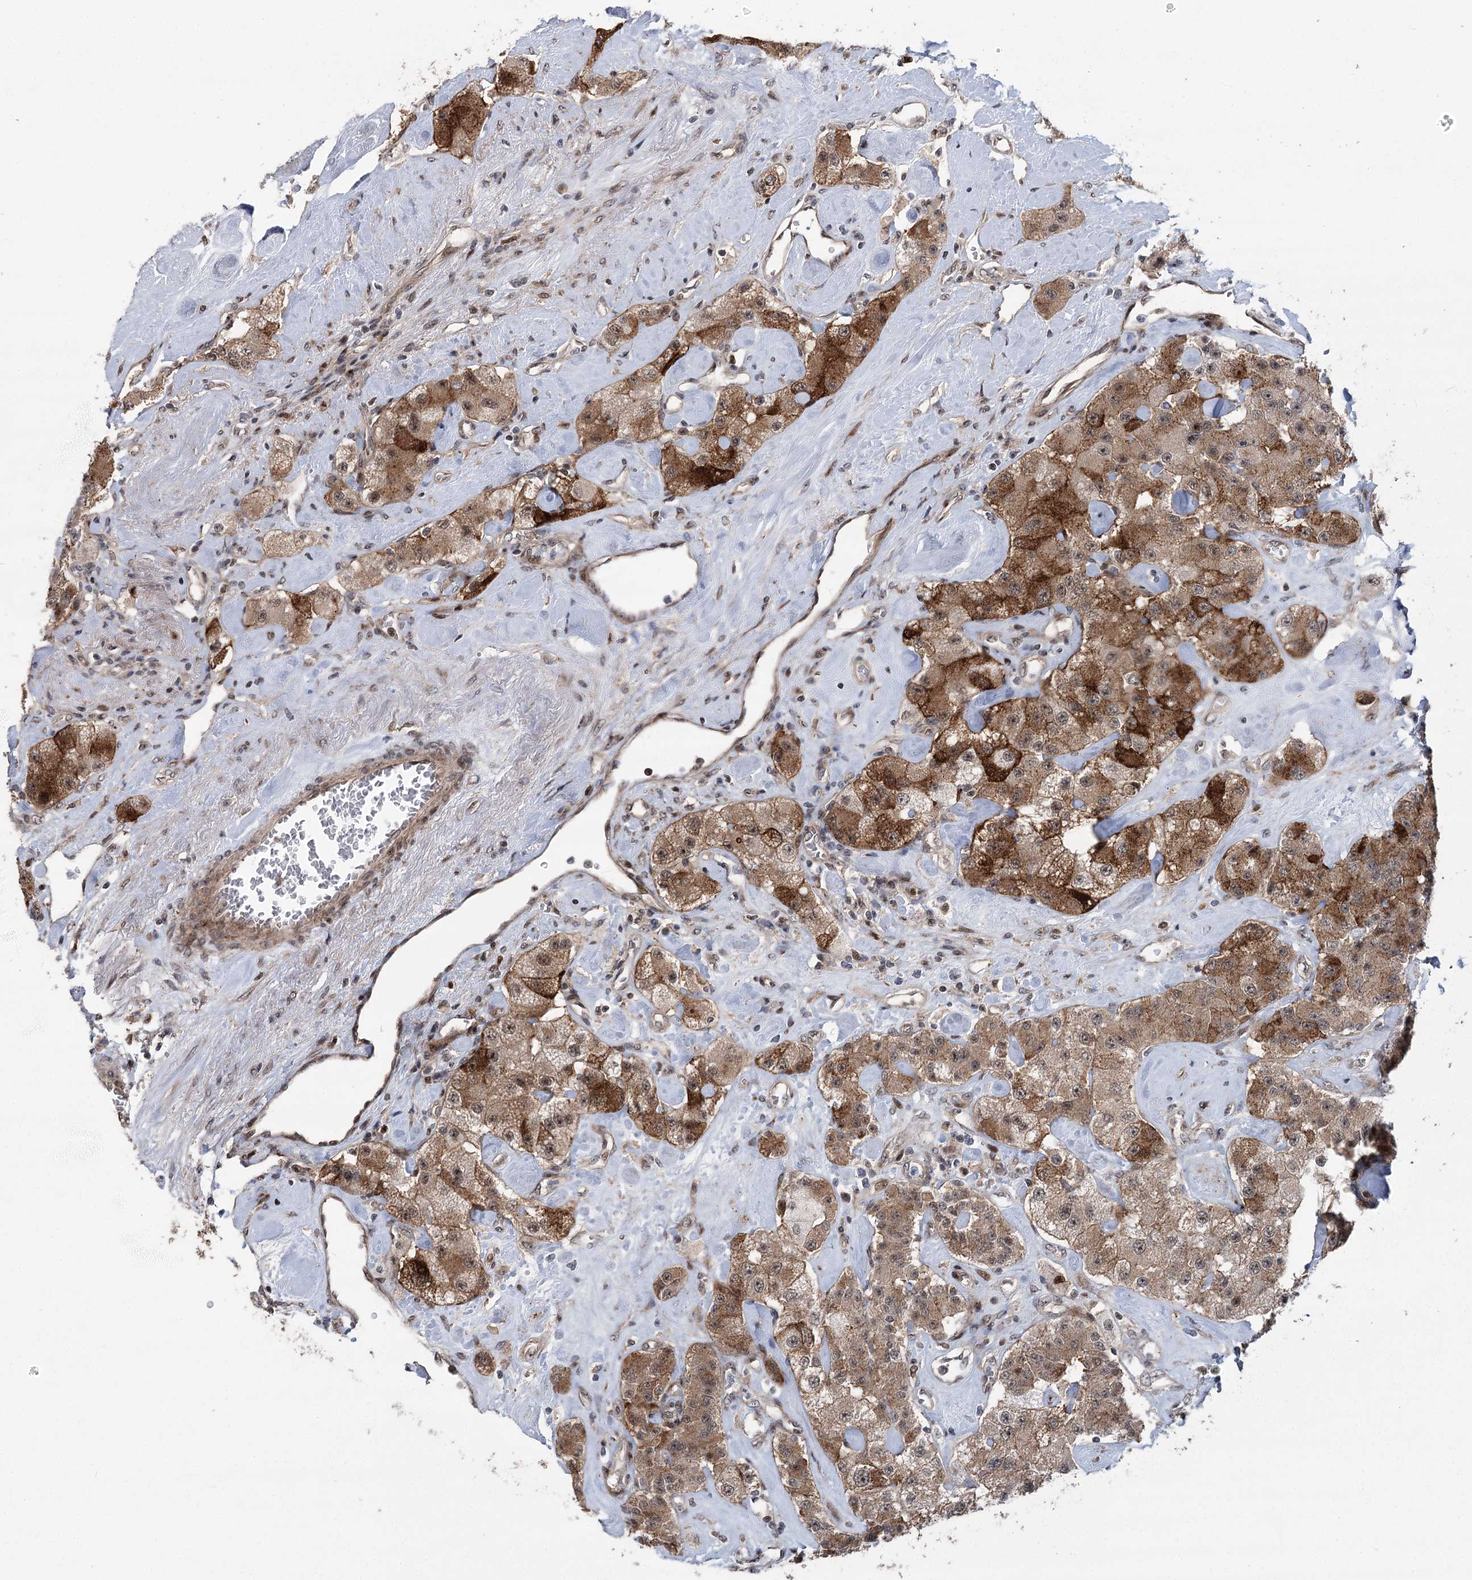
{"staining": {"intensity": "moderate", "quantity": ">75%", "location": "cytoplasmic/membranous,nuclear"}, "tissue": "carcinoid", "cell_type": "Tumor cells", "image_type": "cancer", "snomed": [{"axis": "morphology", "description": "Carcinoid, malignant, NOS"}, {"axis": "topography", "description": "Pancreas"}], "caption": "Malignant carcinoid stained with a protein marker shows moderate staining in tumor cells.", "gene": "PARM1", "patient": {"sex": "male", "age": 41}}